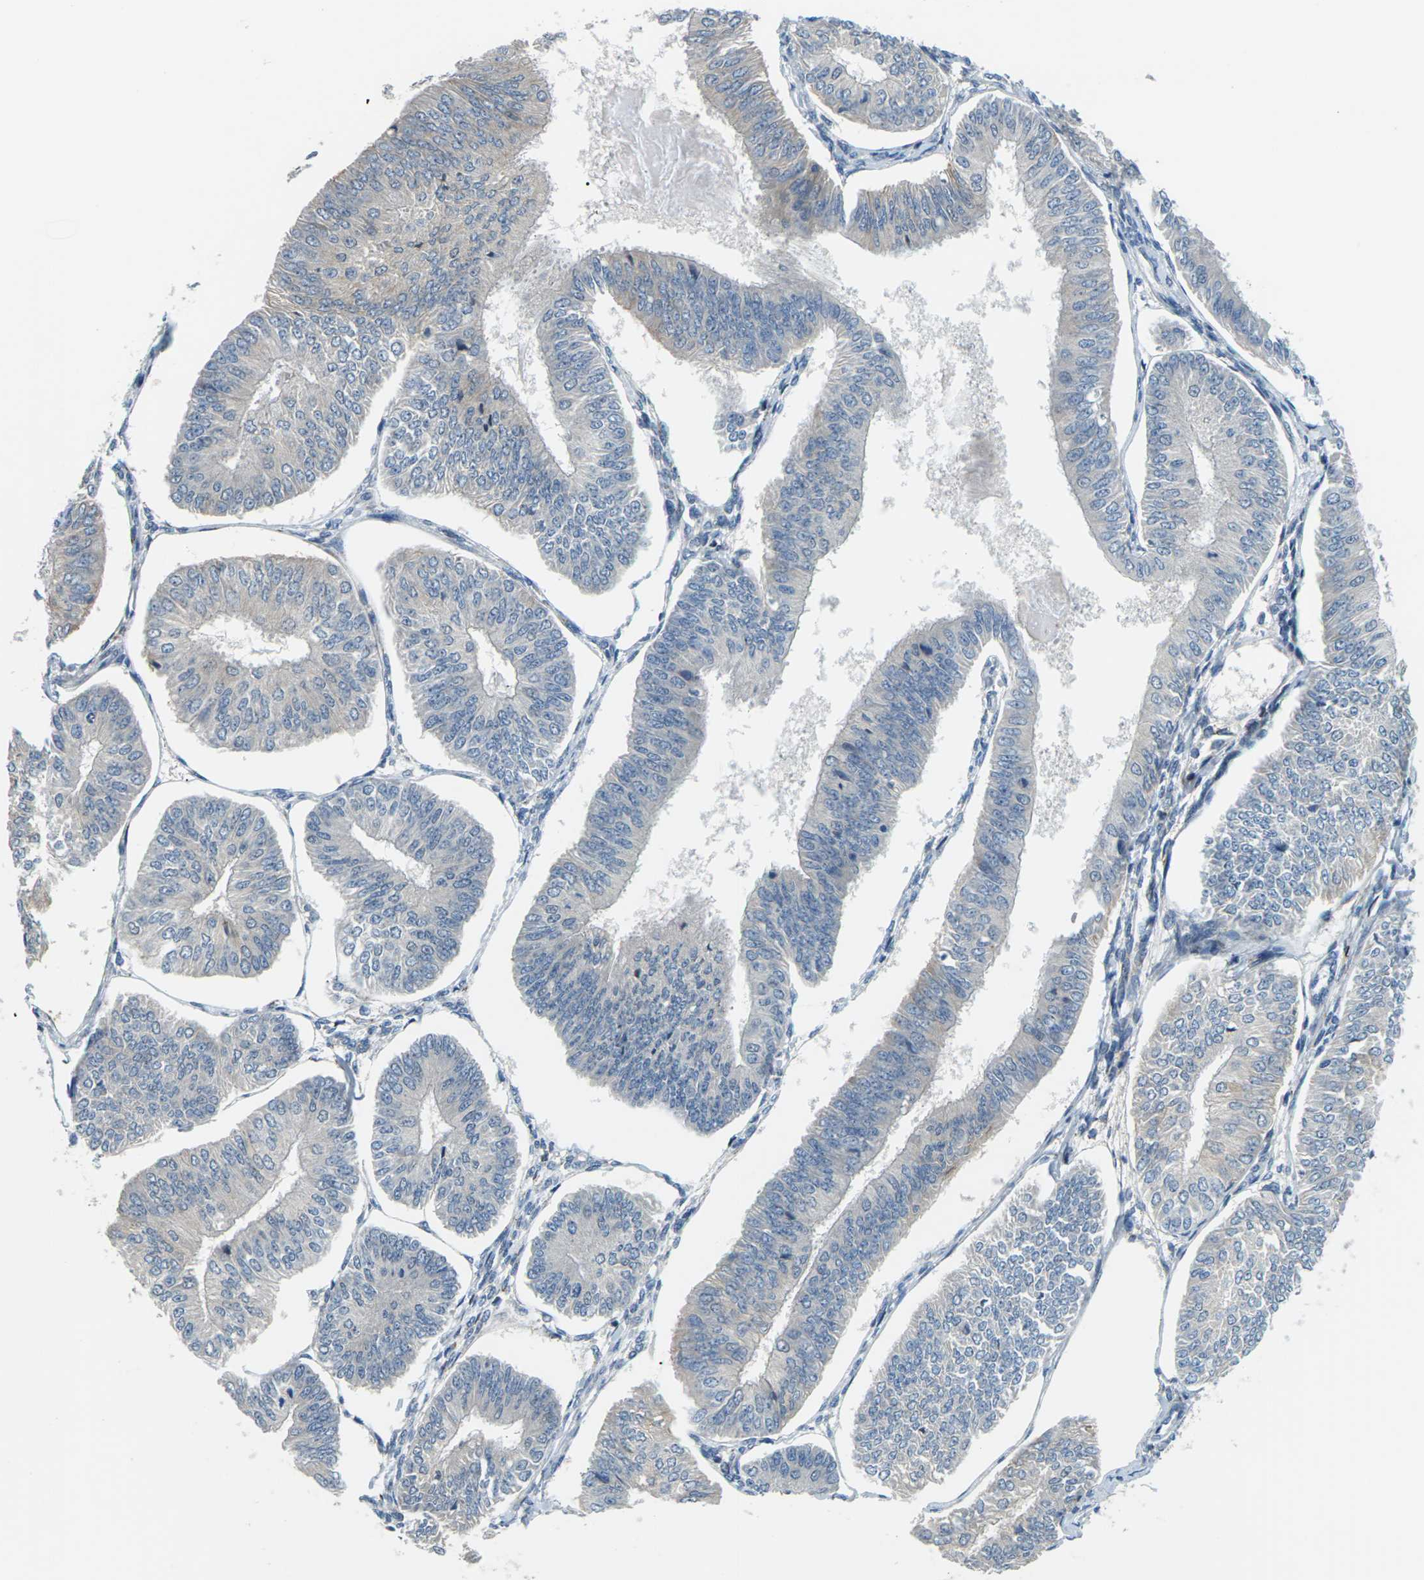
{"staining": {"intensity": "negative", "quantity": "none", "location": "none"}, "tissue": "endometrial cancer", "cell_type": "Tumor cells", "image_type": "cancer", "snomed": [{"axis": "morphology", "description": "Adenocarcinoma, NOS"}, {"axis": "topography", "description": "Endometrium"}], "caption": "Human endometrial cancer stained for a protein using immunohistochemistry demonstrates no staining in tumor cells.", "gene": "SLC13A3", "patient": {"sex": "female", "age": 58}}